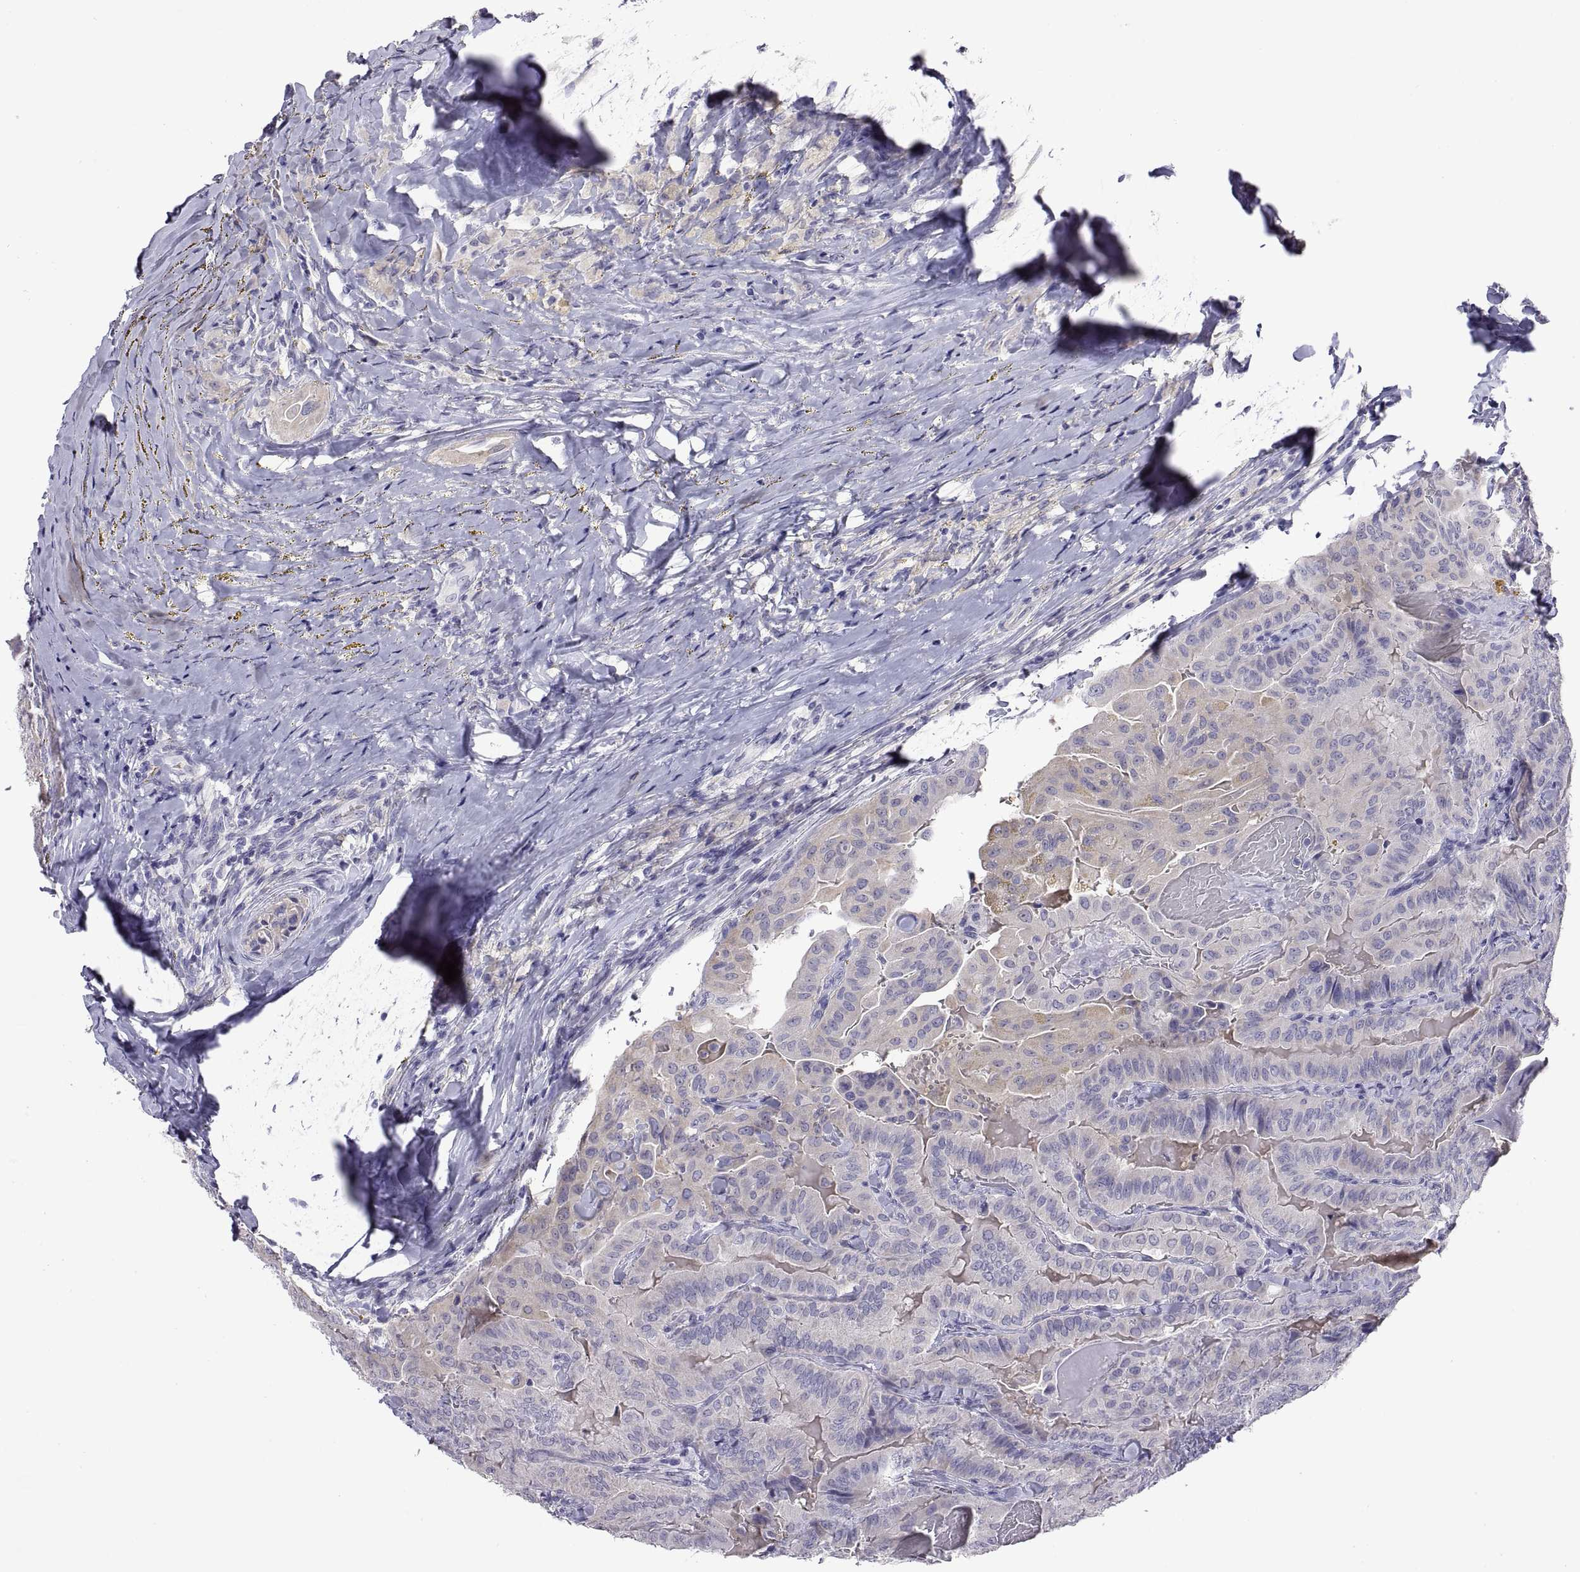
{"staining": {"intensity": "weak", "quantity": "<25%", "location": "cytoplasmic/membranous"}, "tissue": "thyroid cancer", "cell_type": "Tumor cells", "image_type": "cancer", "snomed": [{"axis": "morphology", "description": "Papillary adenocarcinoma, NOS"}, {"axis": "topography", "description": "Thyroid gland"}], "caption": "Immunohistochemical staining of human papillary adenocarcinoma (thyroid) shows no significant expression in tumor cells.", "gene": "VSX2", "patient": {"sex": "female", "age": 68}}